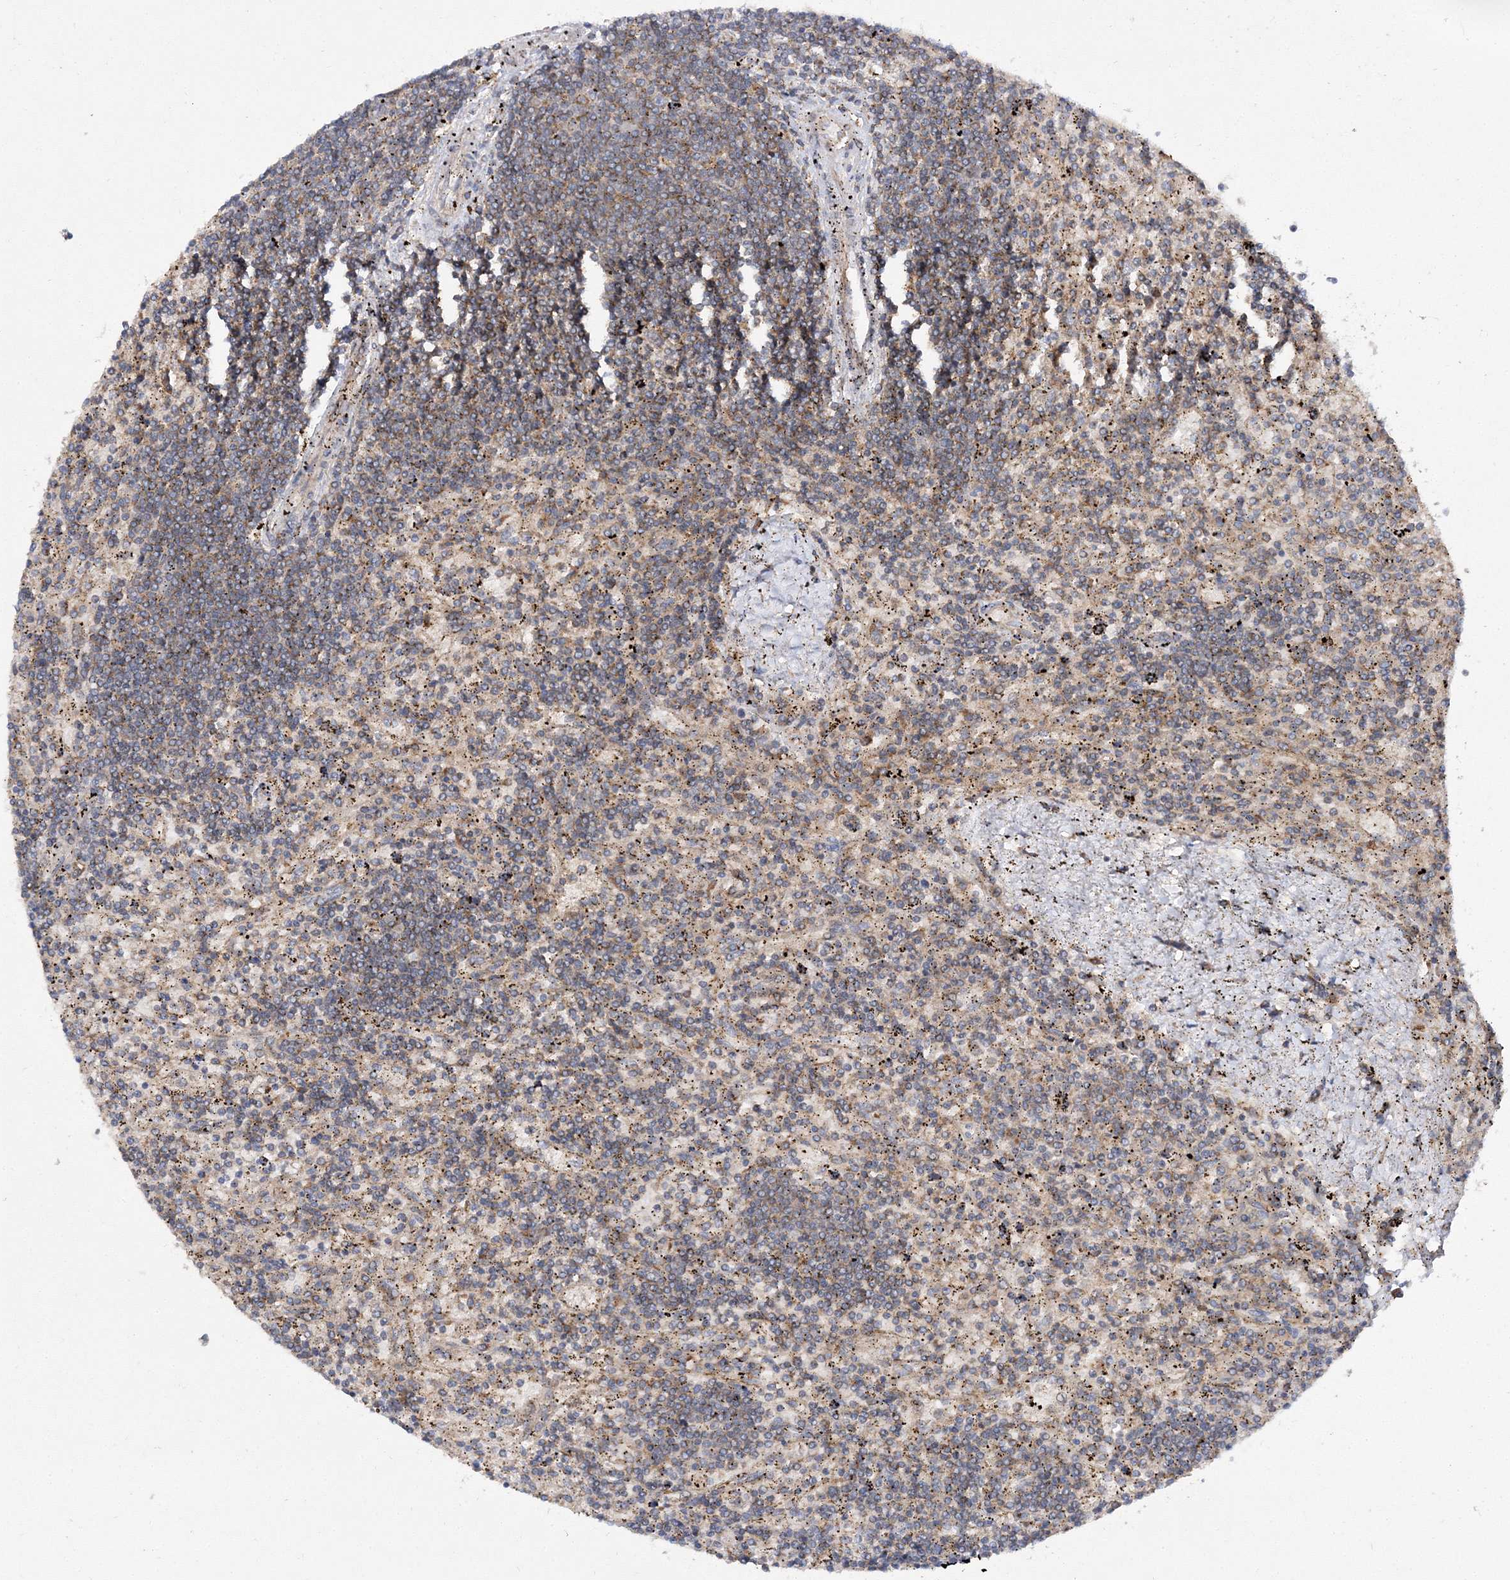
{"staining": {"intensity": "weak", "quantity": "25%-75%", "location": "cytoplasmic/membranous"}, "tissue": "lymphoma", "cell_type": "Tumor cells", "image_type": "cancer", "snomed": [{"axis": "morphology", "description": "Malignant lymphoma, non-Hodgkin's type, Low grade"}, {"axis": "topography", "description": "Spleen"}], "caption": "Immunohistochemical staining of human malignant lymphoma, non-Hodgkin's type (low-grade) shows weak cytoplasmic/membranous protein positivity in approximately 25%-75% of tumor cells.", "gene": "DNAJC13", "patient": {"sex": "male", "age": 76}}